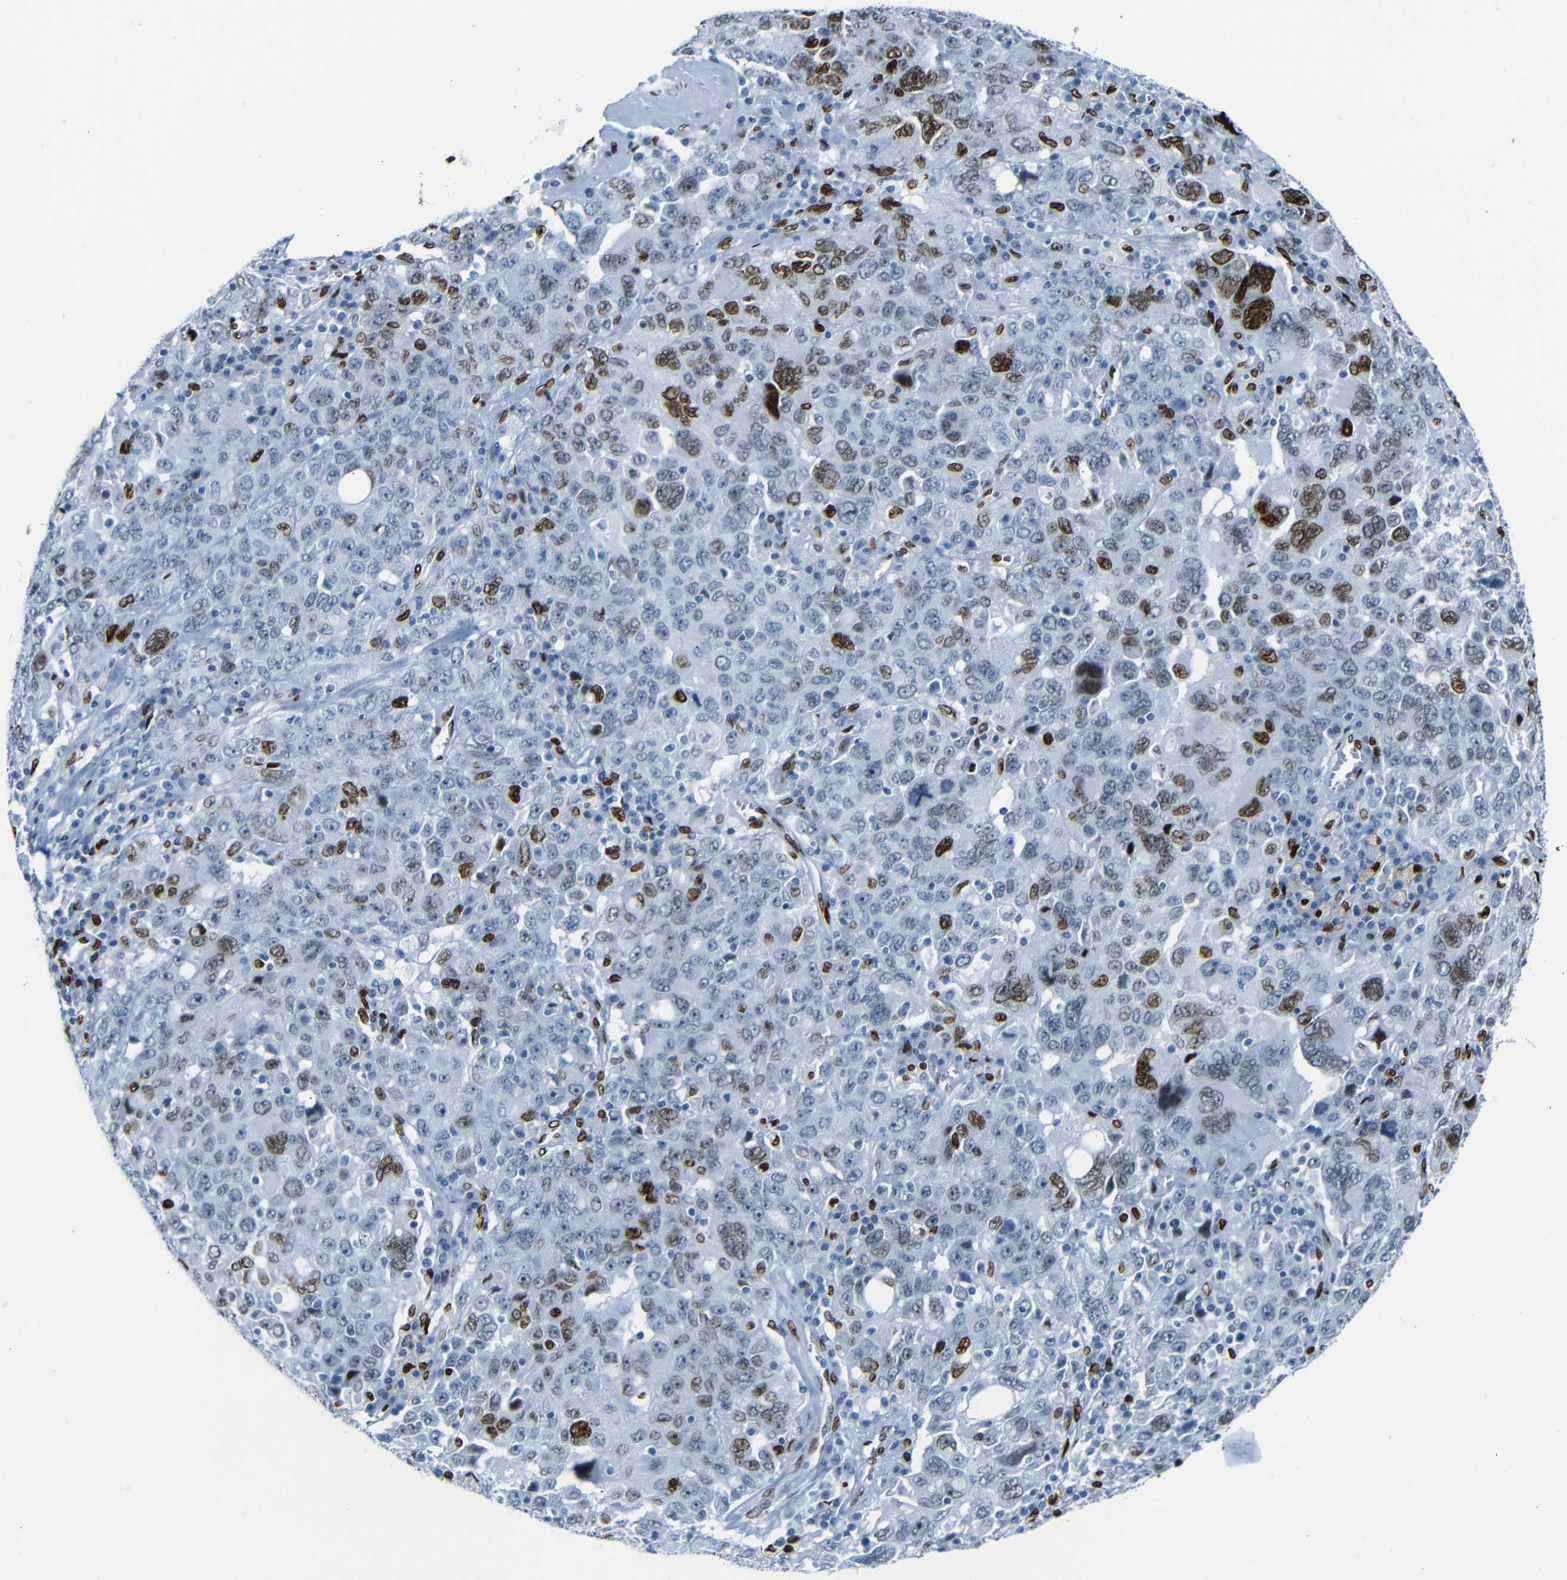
{"staining": {"intensity": "moderate", "quantity": "25%-75%", "location": "nuclear"}, "tissue": "ovarian cancer", "cell_type": "Tumor cells", "image_type": "cancer", "snomed": [{"axis": "morphology", "description": "Carcinoma, endometroid"}, {"axis": "topography", "description": "Ovary"}], "caption": "Immunohistochemistry (IHC) photomicrograph of neoplastic tissue: human endometroid carcinoma (ovarian) stained using immunohistochemistry (IHC) displays medium levels of moderate protein expression localized specifically in the nuclear of tumor cells, appearing as a nuclear brown color.", "gene": "NPIPB15", "patient": {"sex": "female", "age": 62}}